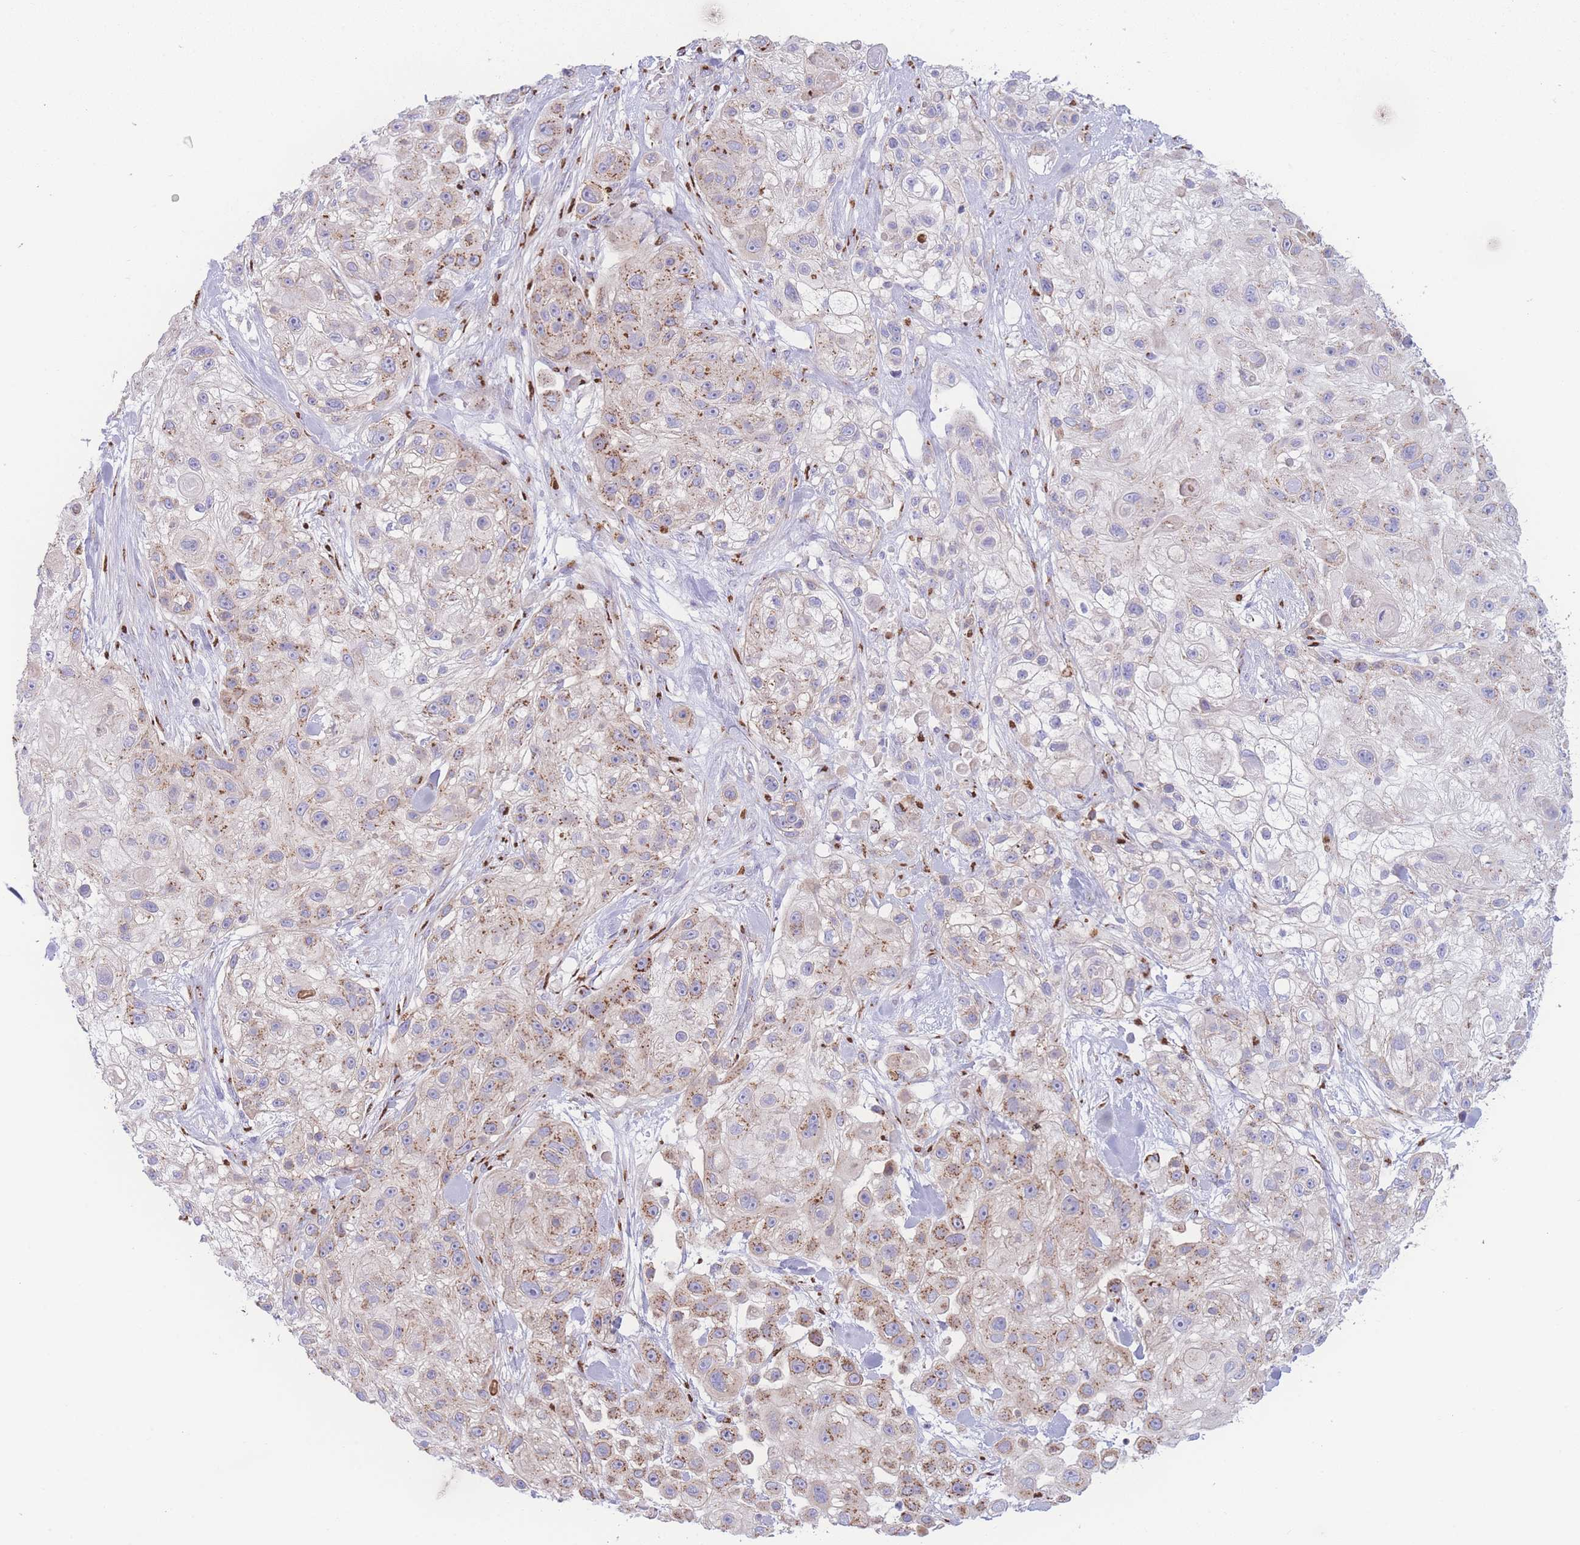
{"staining": {"intensity": "moderate", "quantity": "25%-75%", "location": "cytoplasmic/membranous"}, "tissue": "skin cancer", "cell_type": "Tumor cells", "image_type": "cancer", "snomed": [{"axis": "morphology", "description": "Squamous cell carcinoma, NOS"}, {"axis": "topography", "description": "Skin"}], "caption": "Skin cancer (squamous cell carcinoma) stained for a protein exhibits moderate cytoplasmic/membranous positivity in tumor cells. The staining was performed using DAB (3,3'-diaminobenzidine), with brown indicating positive protein expression. Nuclei are stained blue with hematoxylin.", "gene": "GOLM2", "patient": {"sex": "male", "age": 67}}